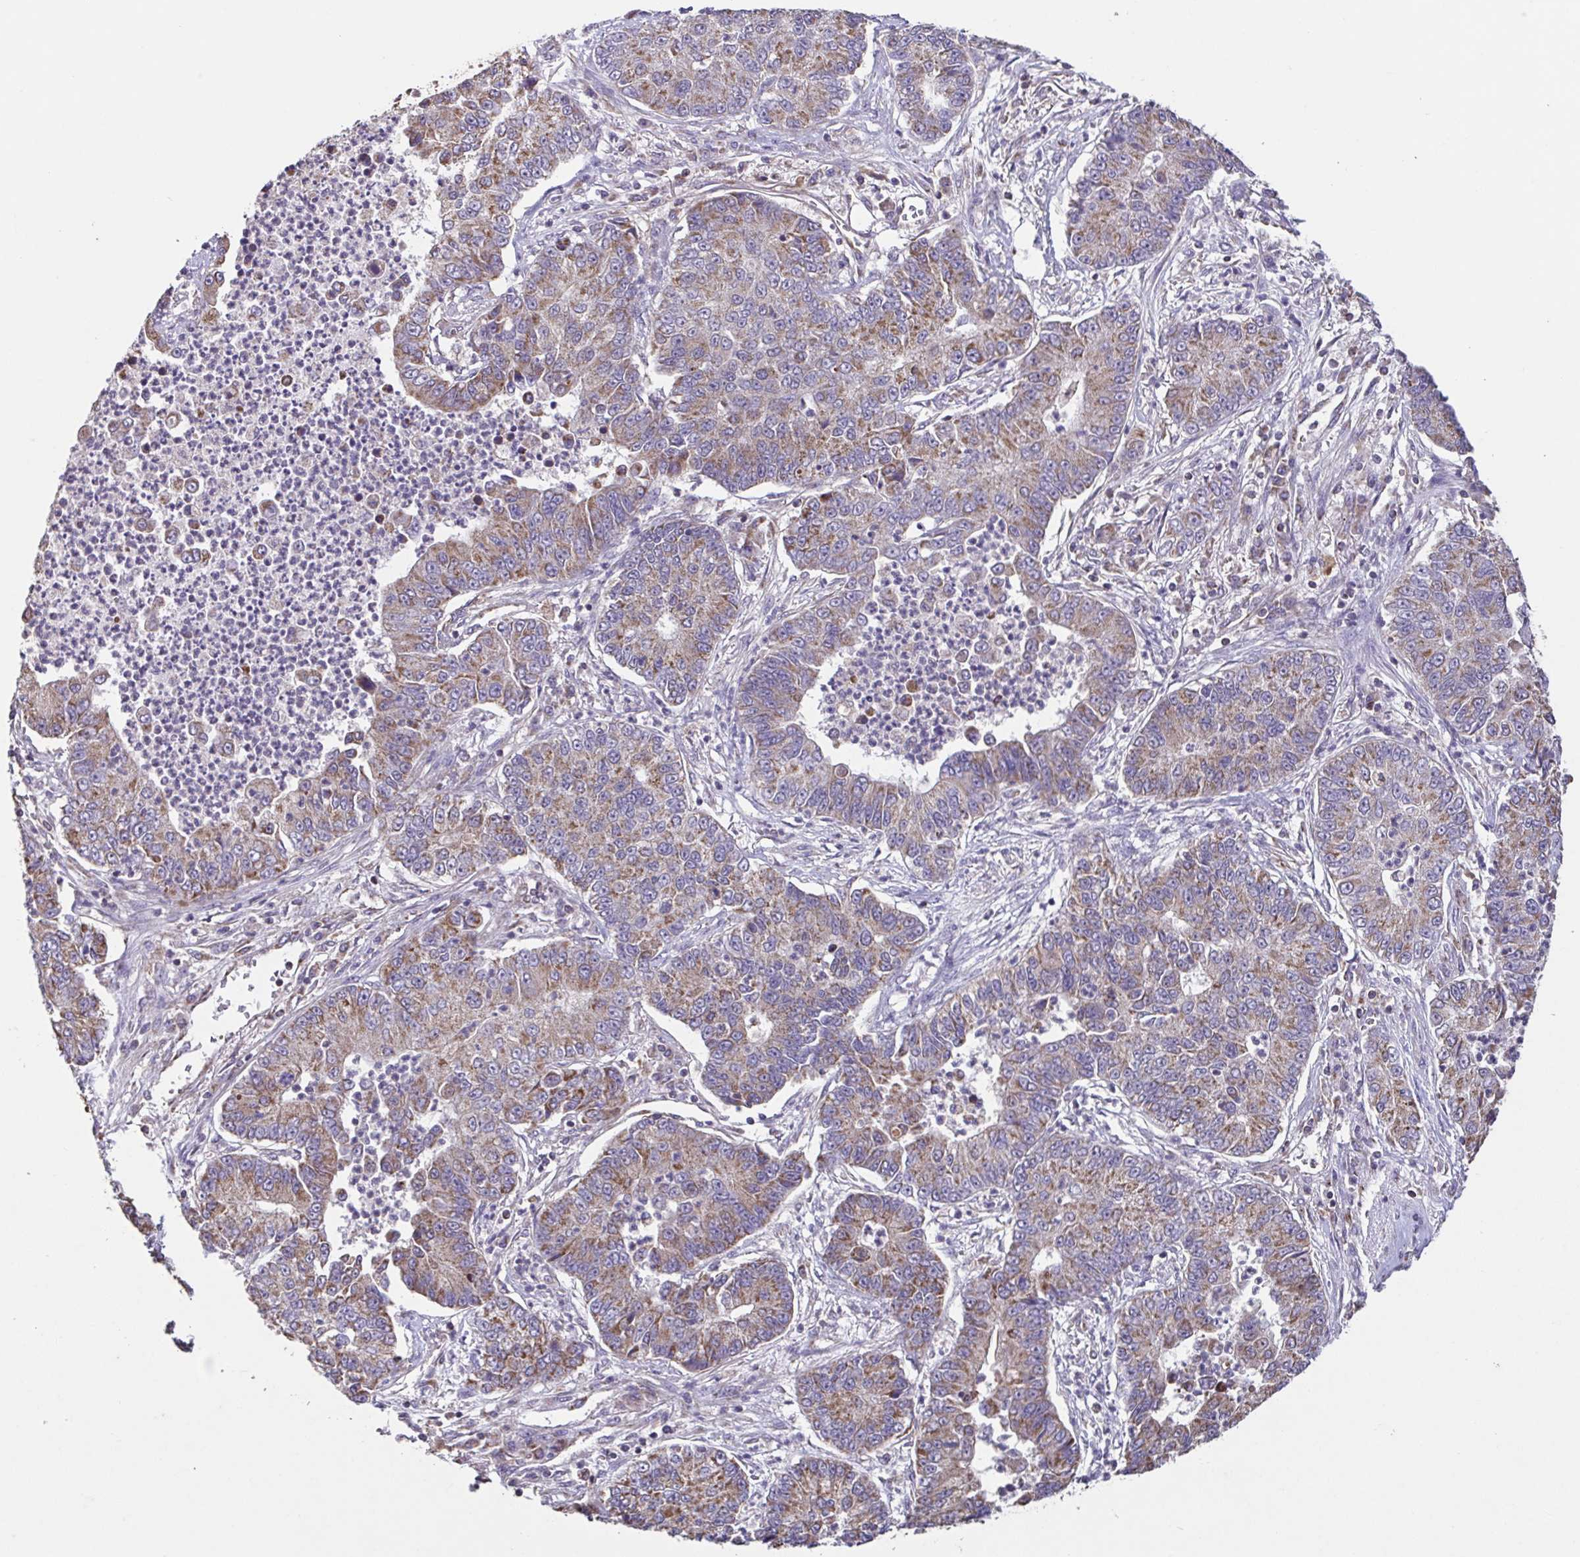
{"staining": {"intensity": "weak", "quantity": "25%-75%", "location": "cytoplasmic/membranous"}, "tissue": "lung cancer", "cell_type": "Tumor cells", "image_type": "cancer", "snomed": [{"axis": "morphology", "description": "Adenocarcinoma, NOS"}, {"axis": "topography", "description": "Lung"}], "caption": "Approximately 25%-75% of tumor cells in lung adenocarcinoma exhibit weak cytoplasmic/membranous protein positivity as visualized by brown immunohistochemical staining.", "gene": "DIP2B", "patient": {"sex": "female", "age": 57}}